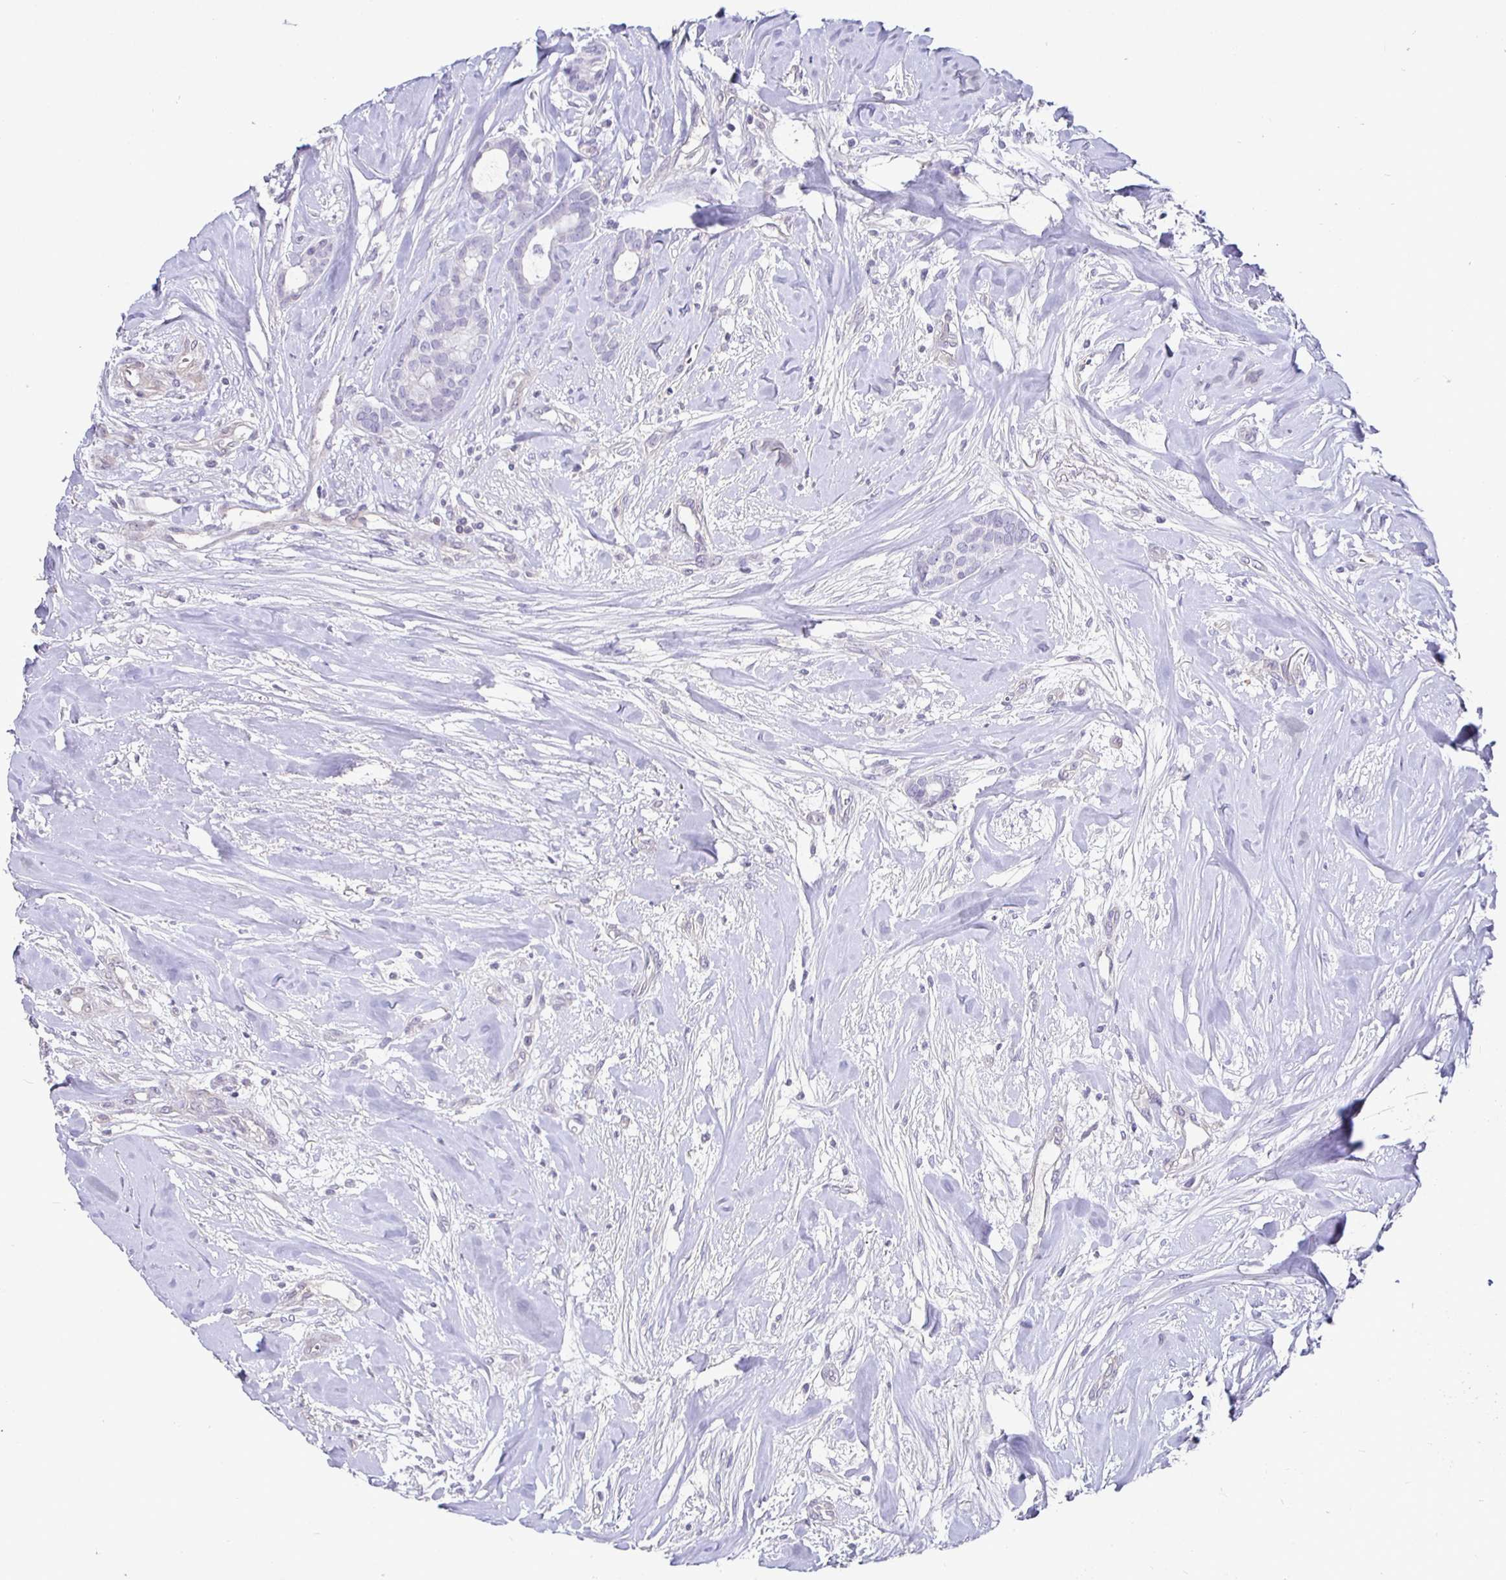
{"staining": {"intensity": "negative", "quantity": "none", "location": "none"}, "tissue": "breast cancer", "cell_type": "Tumor cells", "image_type": "cancer", "snomed": [{"axis": "morphology", "description": "Duct carcinoma"}, {"axis": "topography", "description": "Breast"}], "caption": "Human breast cancer stained for a protein using IHC shows no staining in tumor cells.", "gene": "SHISA4", "patient": {"sex": "female", "age": 84}}